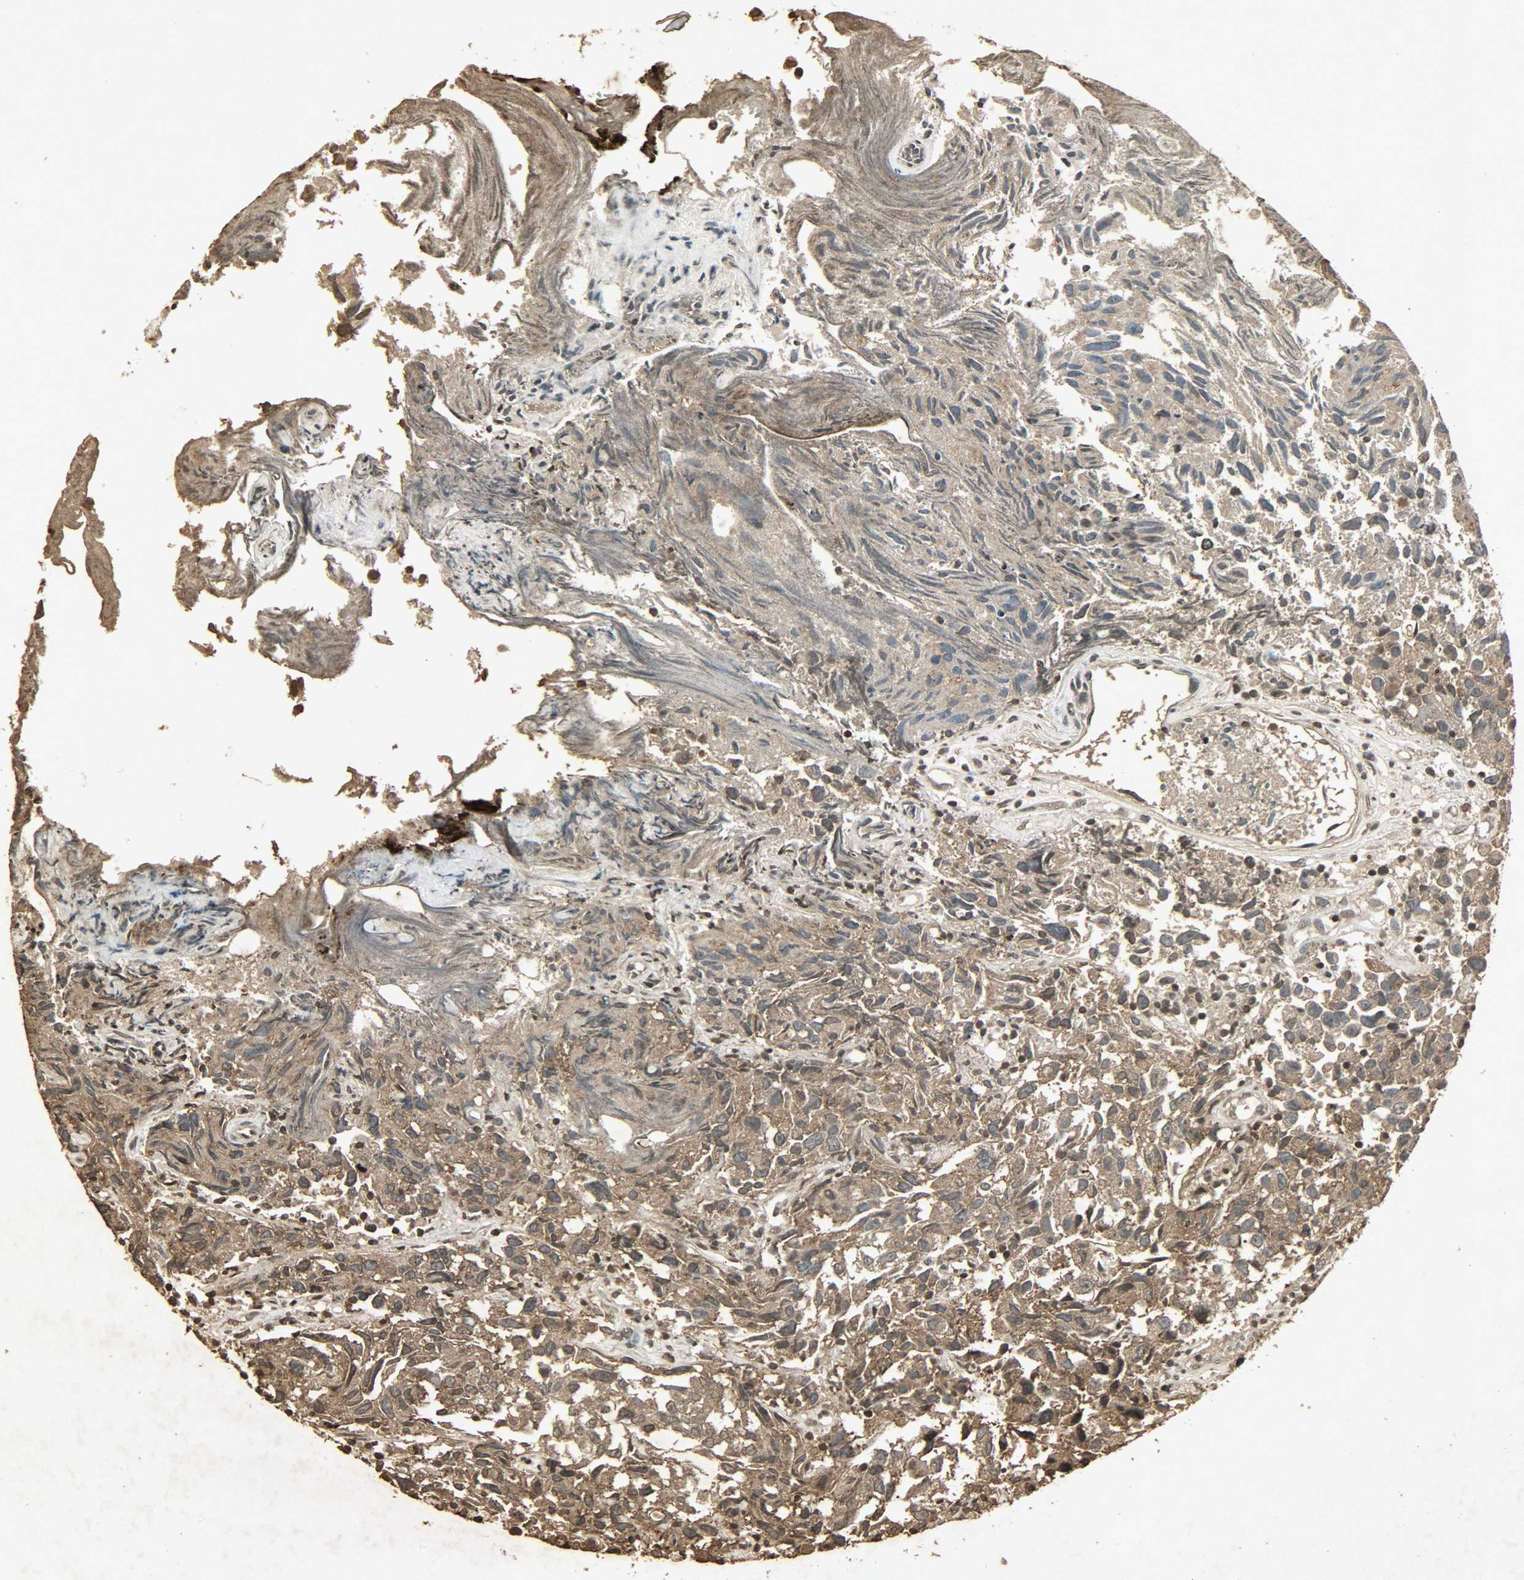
{"staining": {"intensity": "moderate", "quantity": ">75%", "location": "cytoplasmic/membranous,nuclear"}, "tissue": "urothelial cancer", "cell_type": "Tumor cells", "image_type": "cancer", "snomed": [{"axis": "morphology", "description": "Urothelial carcinoma, High grade"}, {"axis": "topography", "description": "Urinary bladder"}], "caption": "IHC histopathology image of high-grade urothelial carcinoma stained for a protein (brown), which reveals medium levels of moderate cytoplasmic/membranous and nuclear staining in about >75% of tumor cells.", "gene": "PPP3R1", "patient": {"sex": "female", "age": 75}}